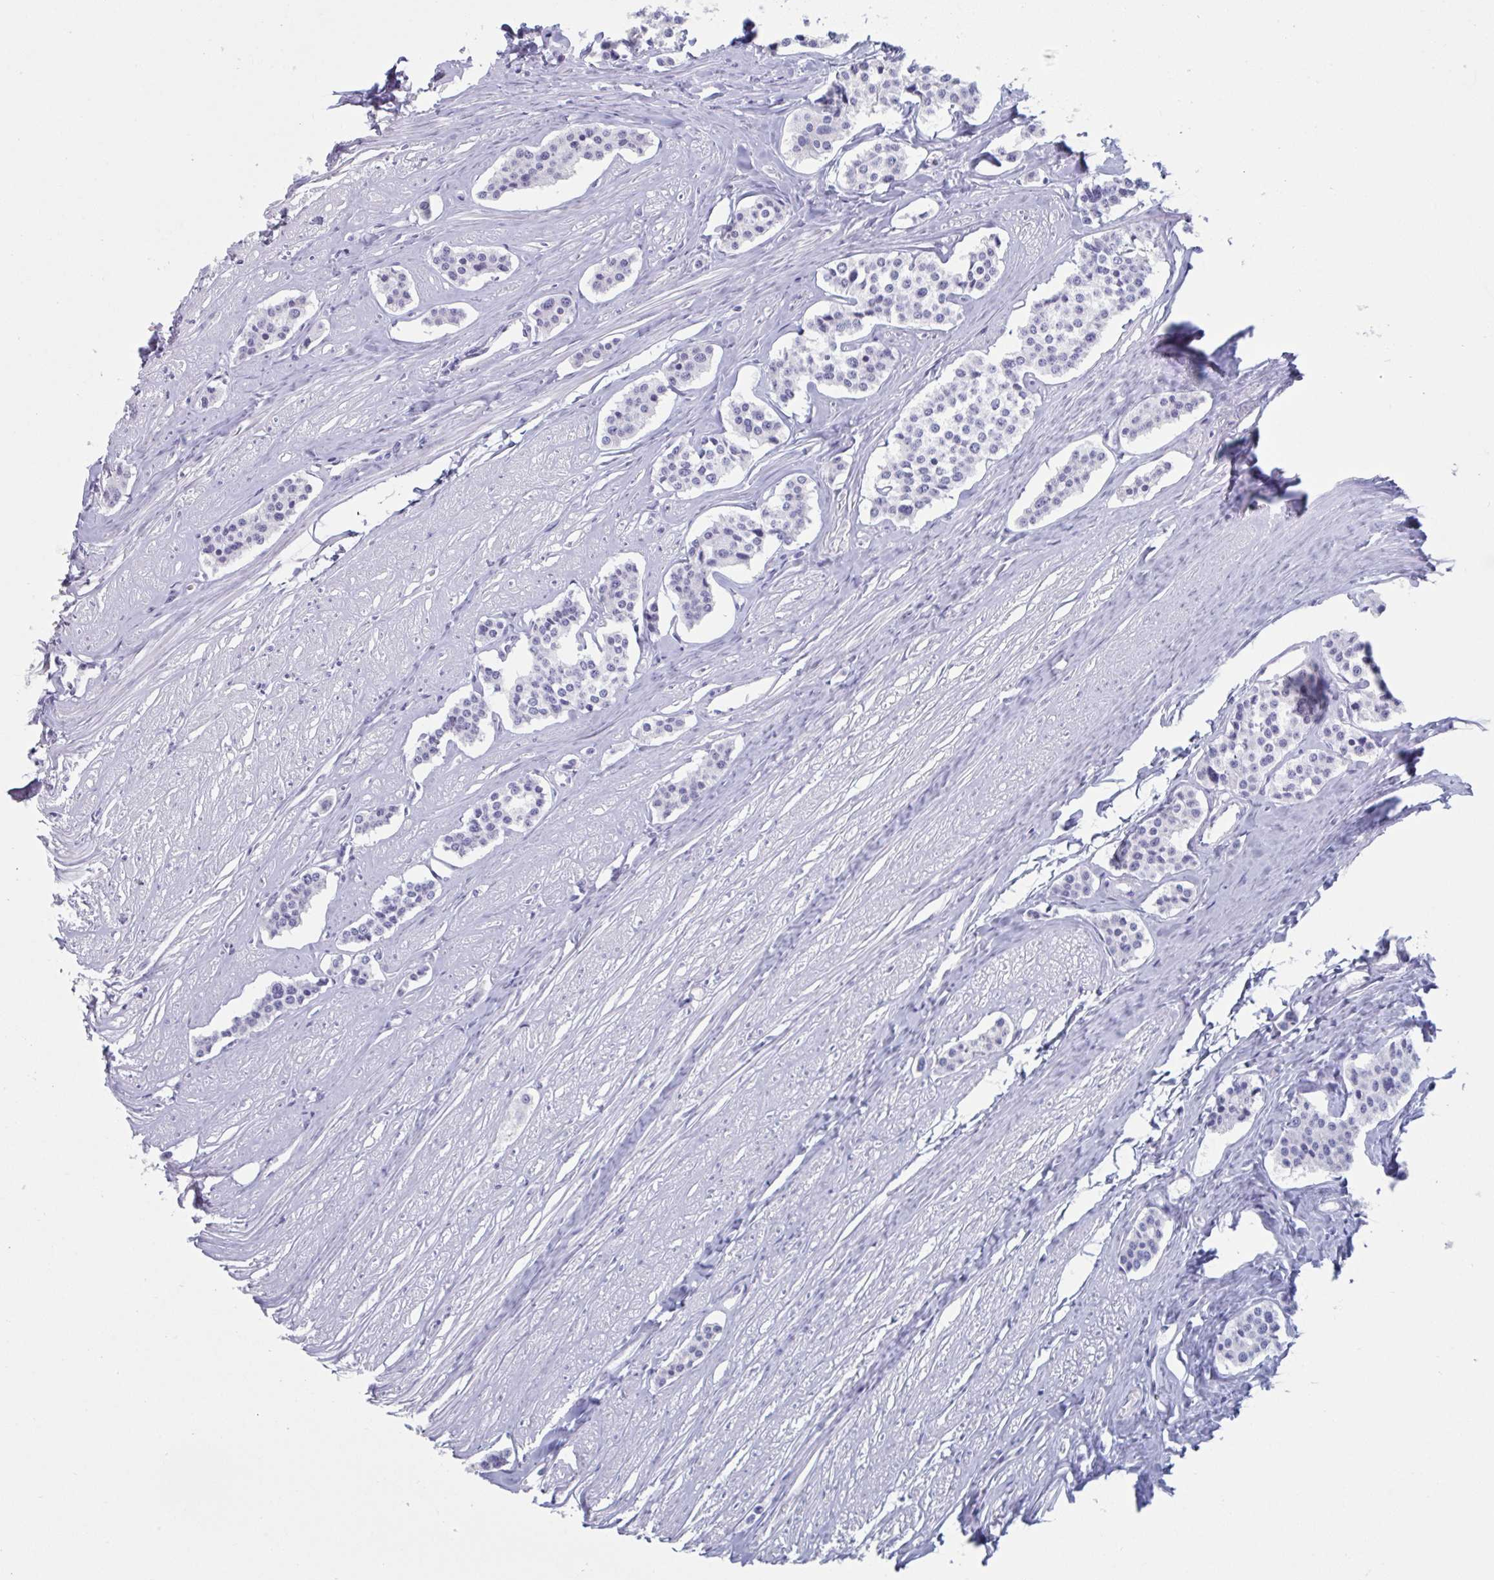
{"staining": {"intensity": "negative", "quantity": "none", "location": "none"}, "tissue": "carcinoid", "cell_type": "Tumor cells", "image_type": "cancer", "snomed": [{"axis": "morphology", "description": "Carcinoid, malignant, NOS"}, {"axis": "topography", "description": "Small intestine"}], "caption": "Tumor cells are negative for brown protein staining in malignant carcinoid.", "gene": "HSD11B2", "patient": {"sex": "male", "age": 60}}